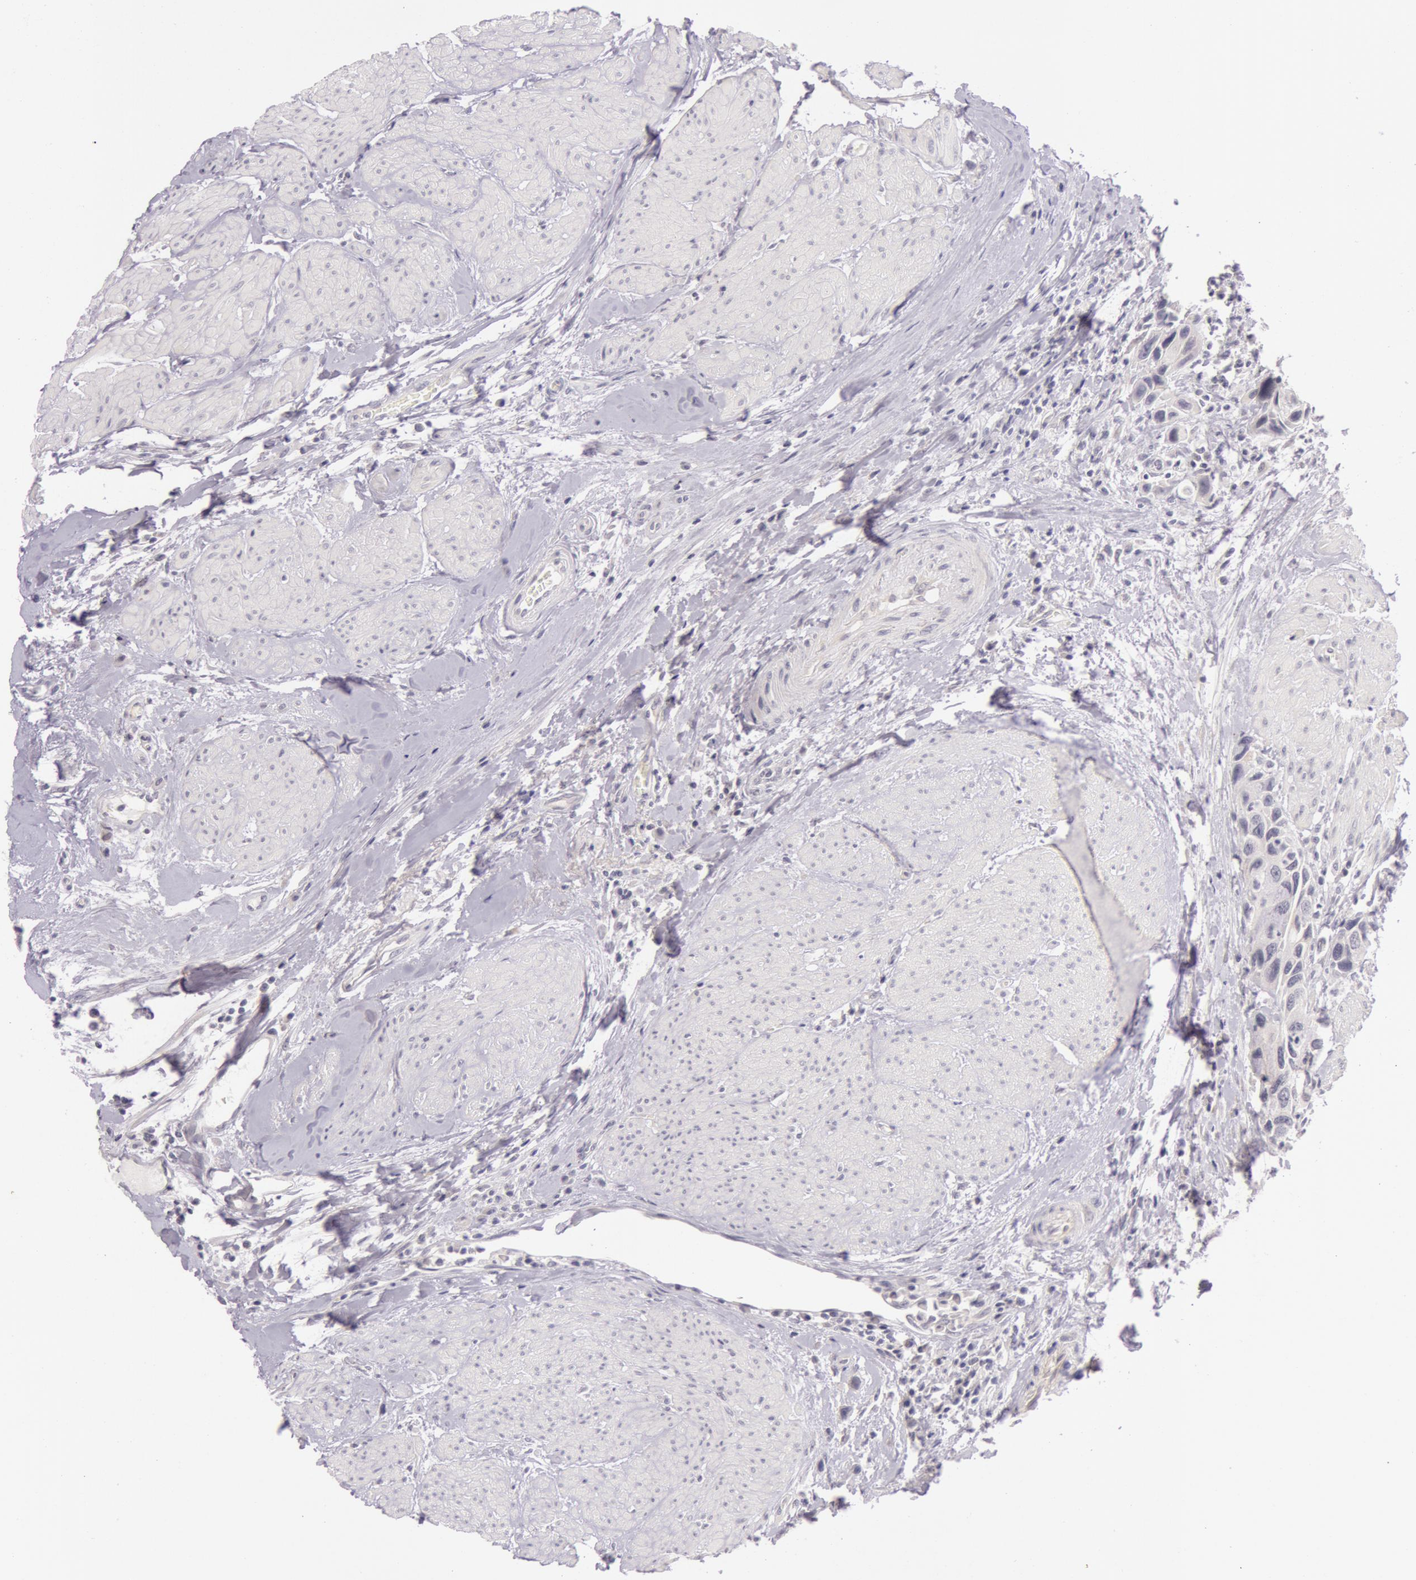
{"staining": {"intensity": "negative", "quantity": "none", "location": "none"}, "tissue": "urothelial cancer", "cell_type": "Tumor cells", "image_type": "cancer", "snomed": [{"axis": "morphology", "description": "Urothelial carcinoma, High grade"}, {"axis": "topography", "description": "Urinary bladder"}], "caption": "Image shows no significant protein staining in tumor cells of urothelial carcinoma (high-grade).", "gene": "RBMY1F", "patient": {"sex": "male", "age": 66}}